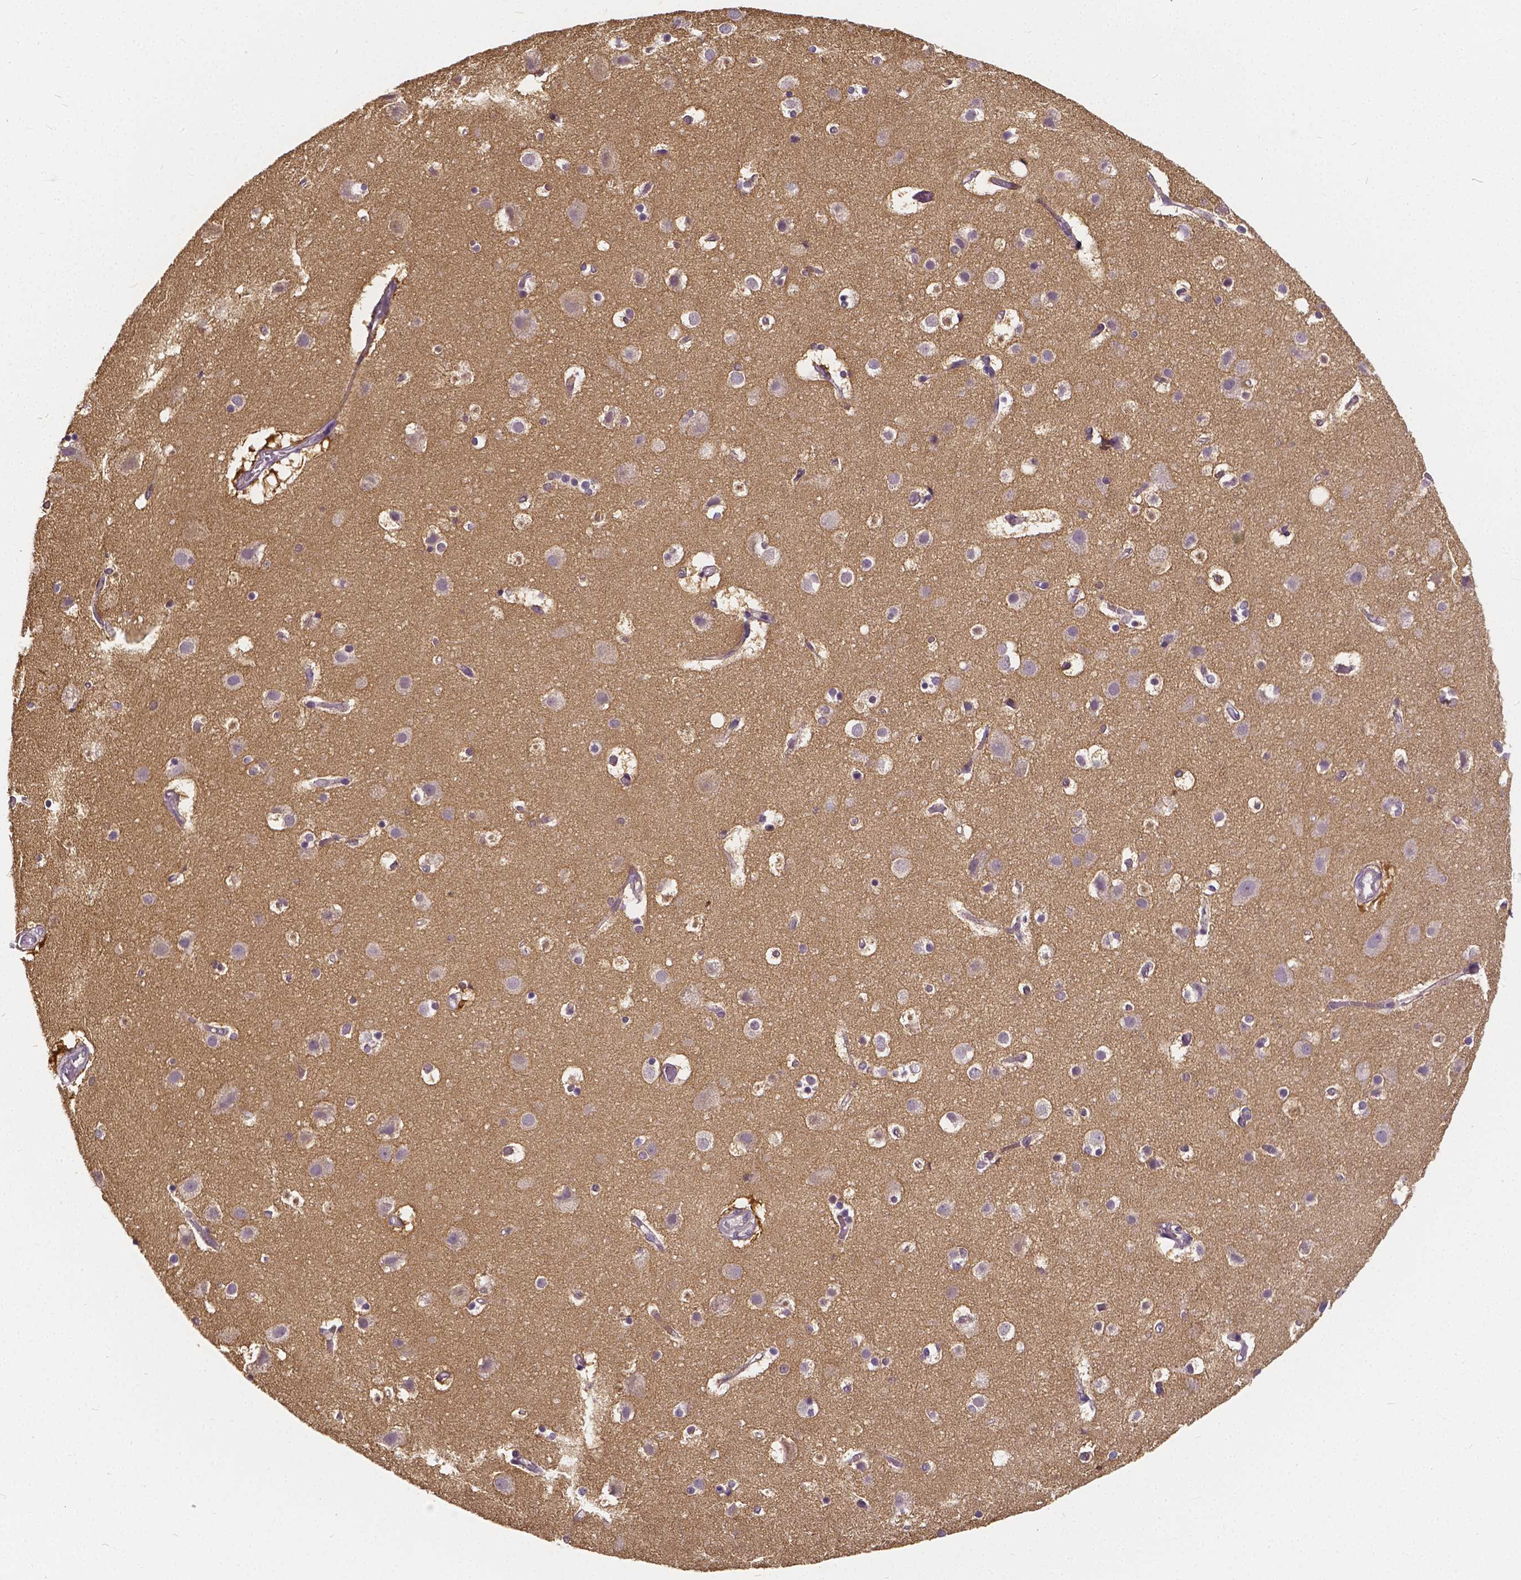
{"staining": {"intensity": "negative", "quantity": "none", "location": "none"}, "tissue": "cerebral cortex", "cell_type": "Endothelial cells", "image_type": "normal", "snomed": [{"axis": "morphology", "description": "Normal tissue, NOS"}, {"axis": "topography", "description": "Cerebral cortex"}], "caption": "Immunohistochemical staining of benign cerebral cortex demonstrates no significant staining in endothelial cells.", "gene": "CTNNA2", "patient": {"sex": "female", "age": 52}}